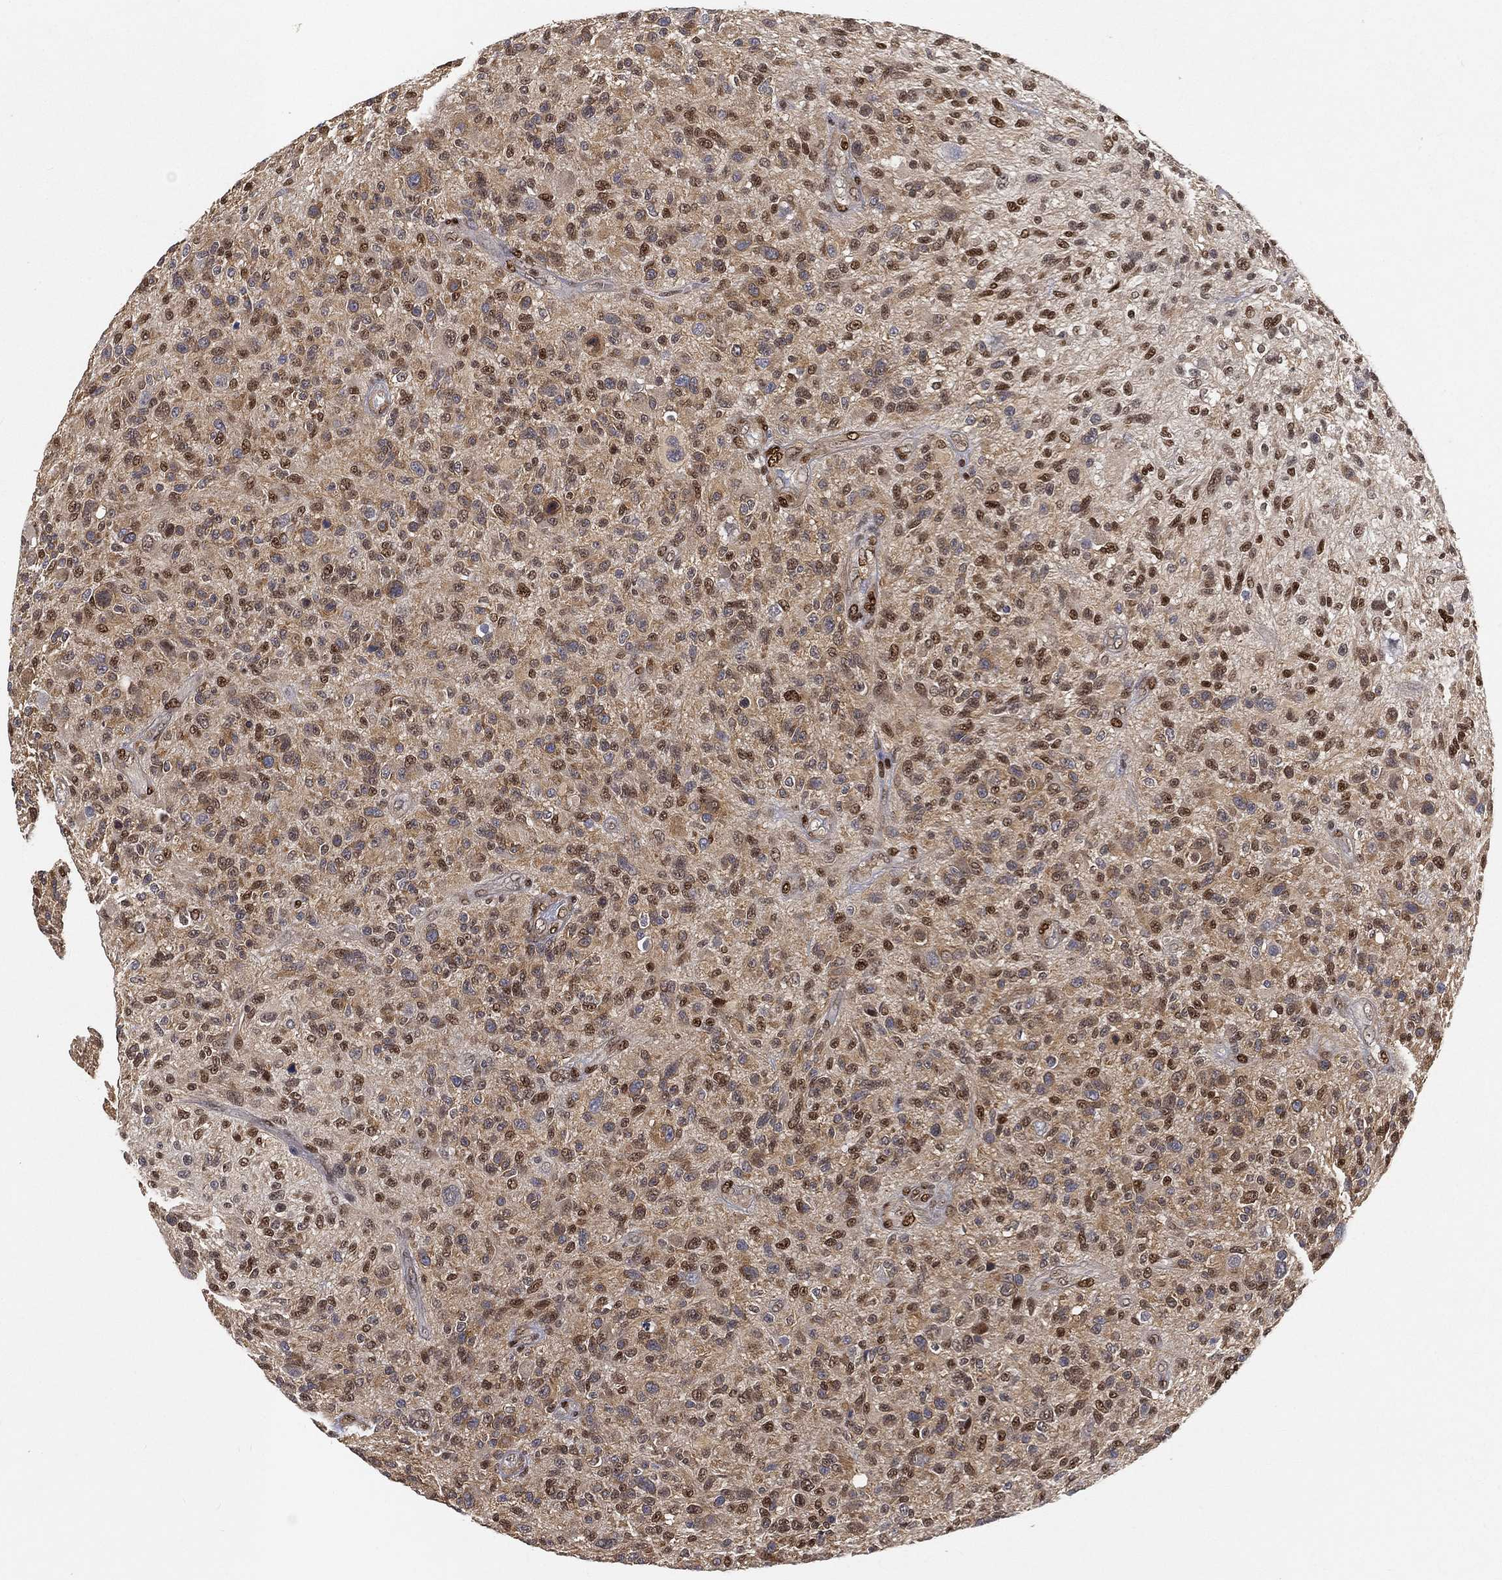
{"staining": {"intensity": "strong", "quantity": "<25%", "location": "nuclear"}, "tissue": "glioma", "cell_type": "Tumor cells", "image_type": "cancer", "snomed": [{"axis": "morphology", "description": "Glioma, malignant, High grade"}, {"axis": "topography", "description": "Brain"}], "caption": "Malignant glioma (high-grade) stained with a brown dye exhibits strong nuclear positive staining in about <25% of tumor cells.", "gene": "CRTC3", "patient": {"sex": "male", "age": 47}}